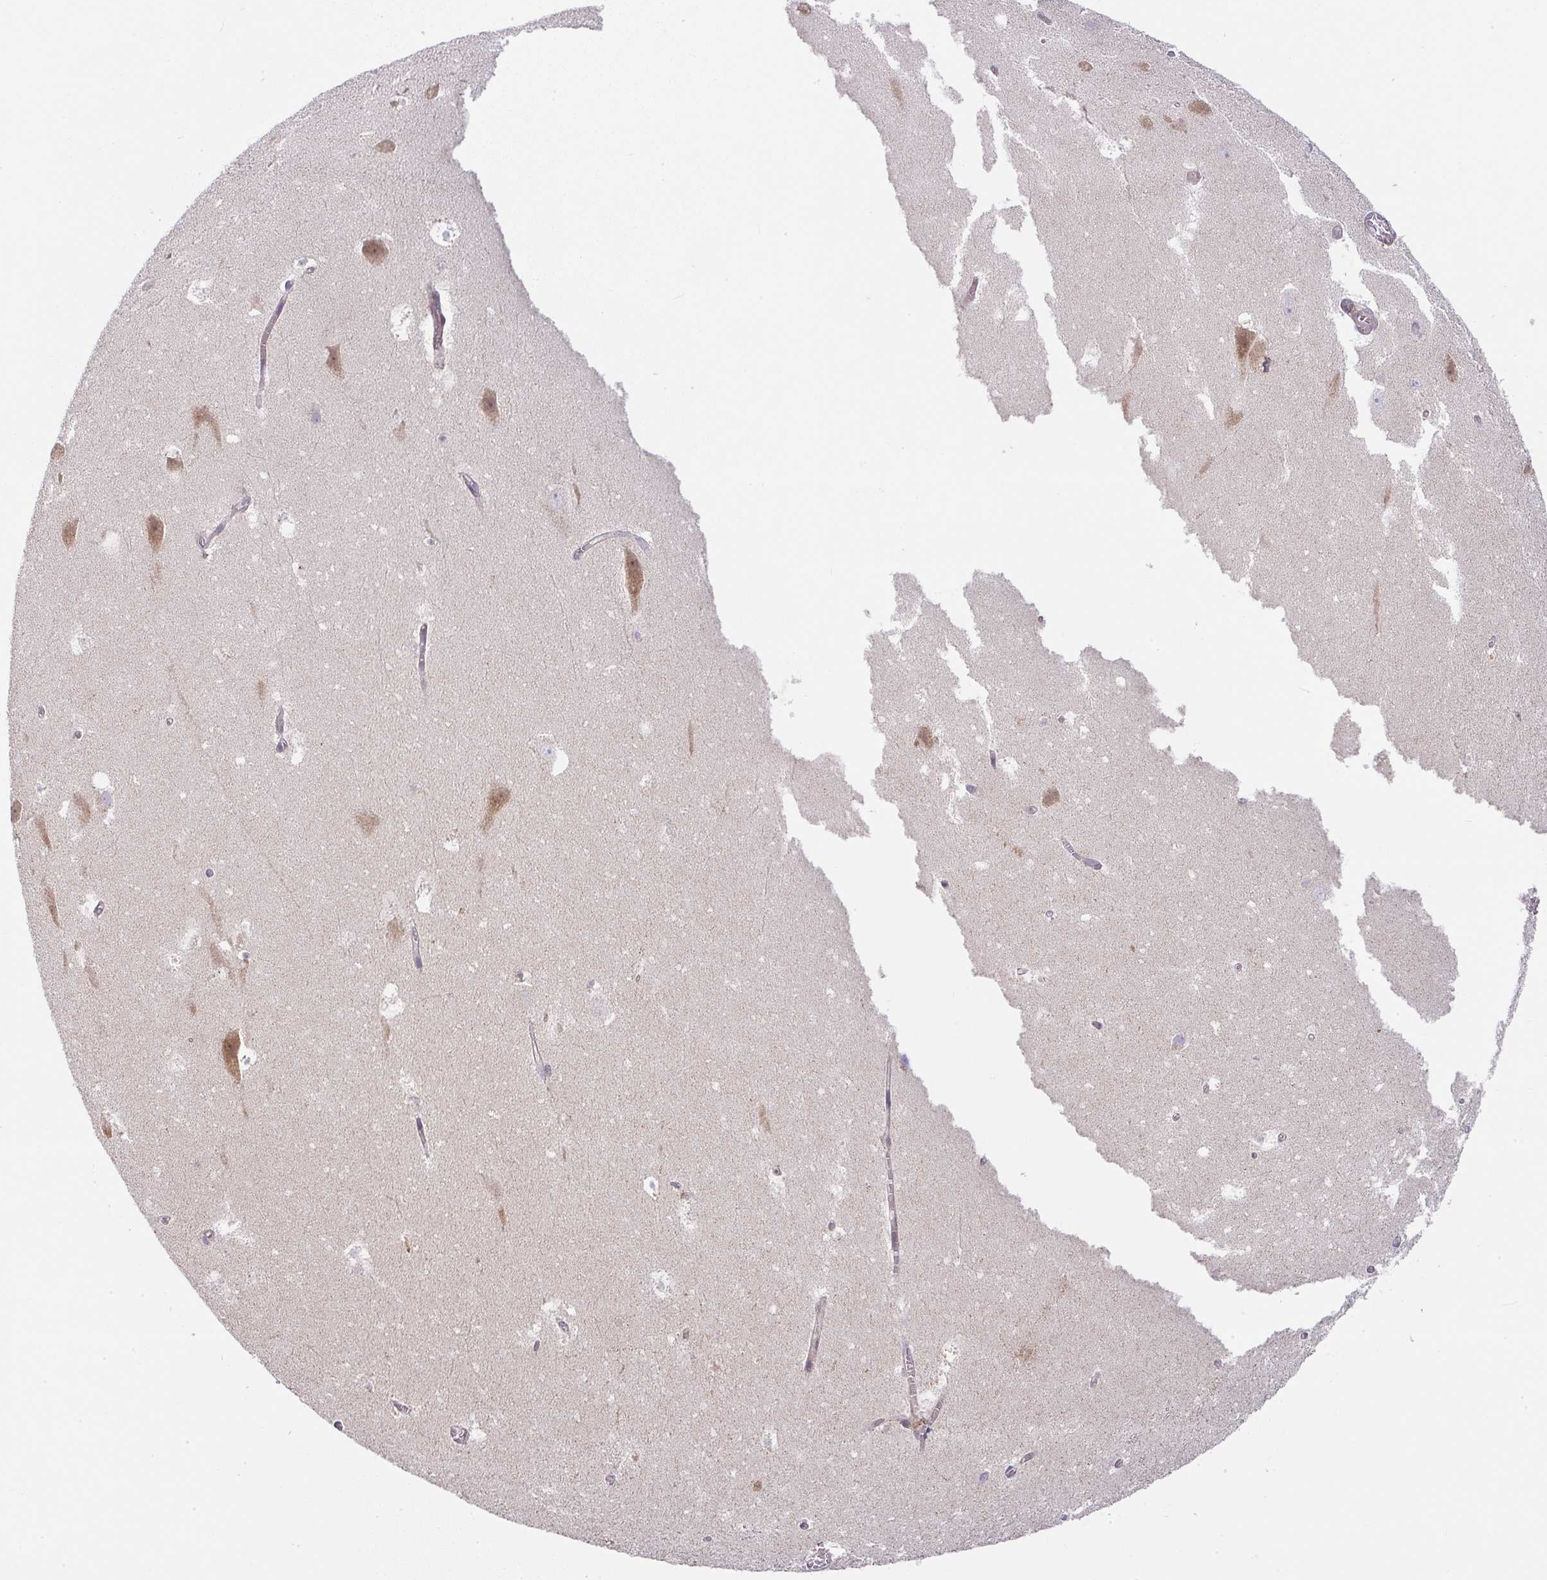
{"staining": {"intensity": "weak", "quantity": "<25%", "location": "cytoplasmic/membranous"}, "tissue": "hippocampus", "cell_type": "Glial cells", "image_type": "normal", "snomed": [{"axis": "morphology", "description": "Normal tissue, NOS"}, {"axis": "topography", "description": "Hippocampus"}], "caption": "A photomicrograph of hippocampus stained for a protein displays no brown staining in glial cells.", "gene": "MOB1A", "patient": {"sex": "female", "age": 42}}